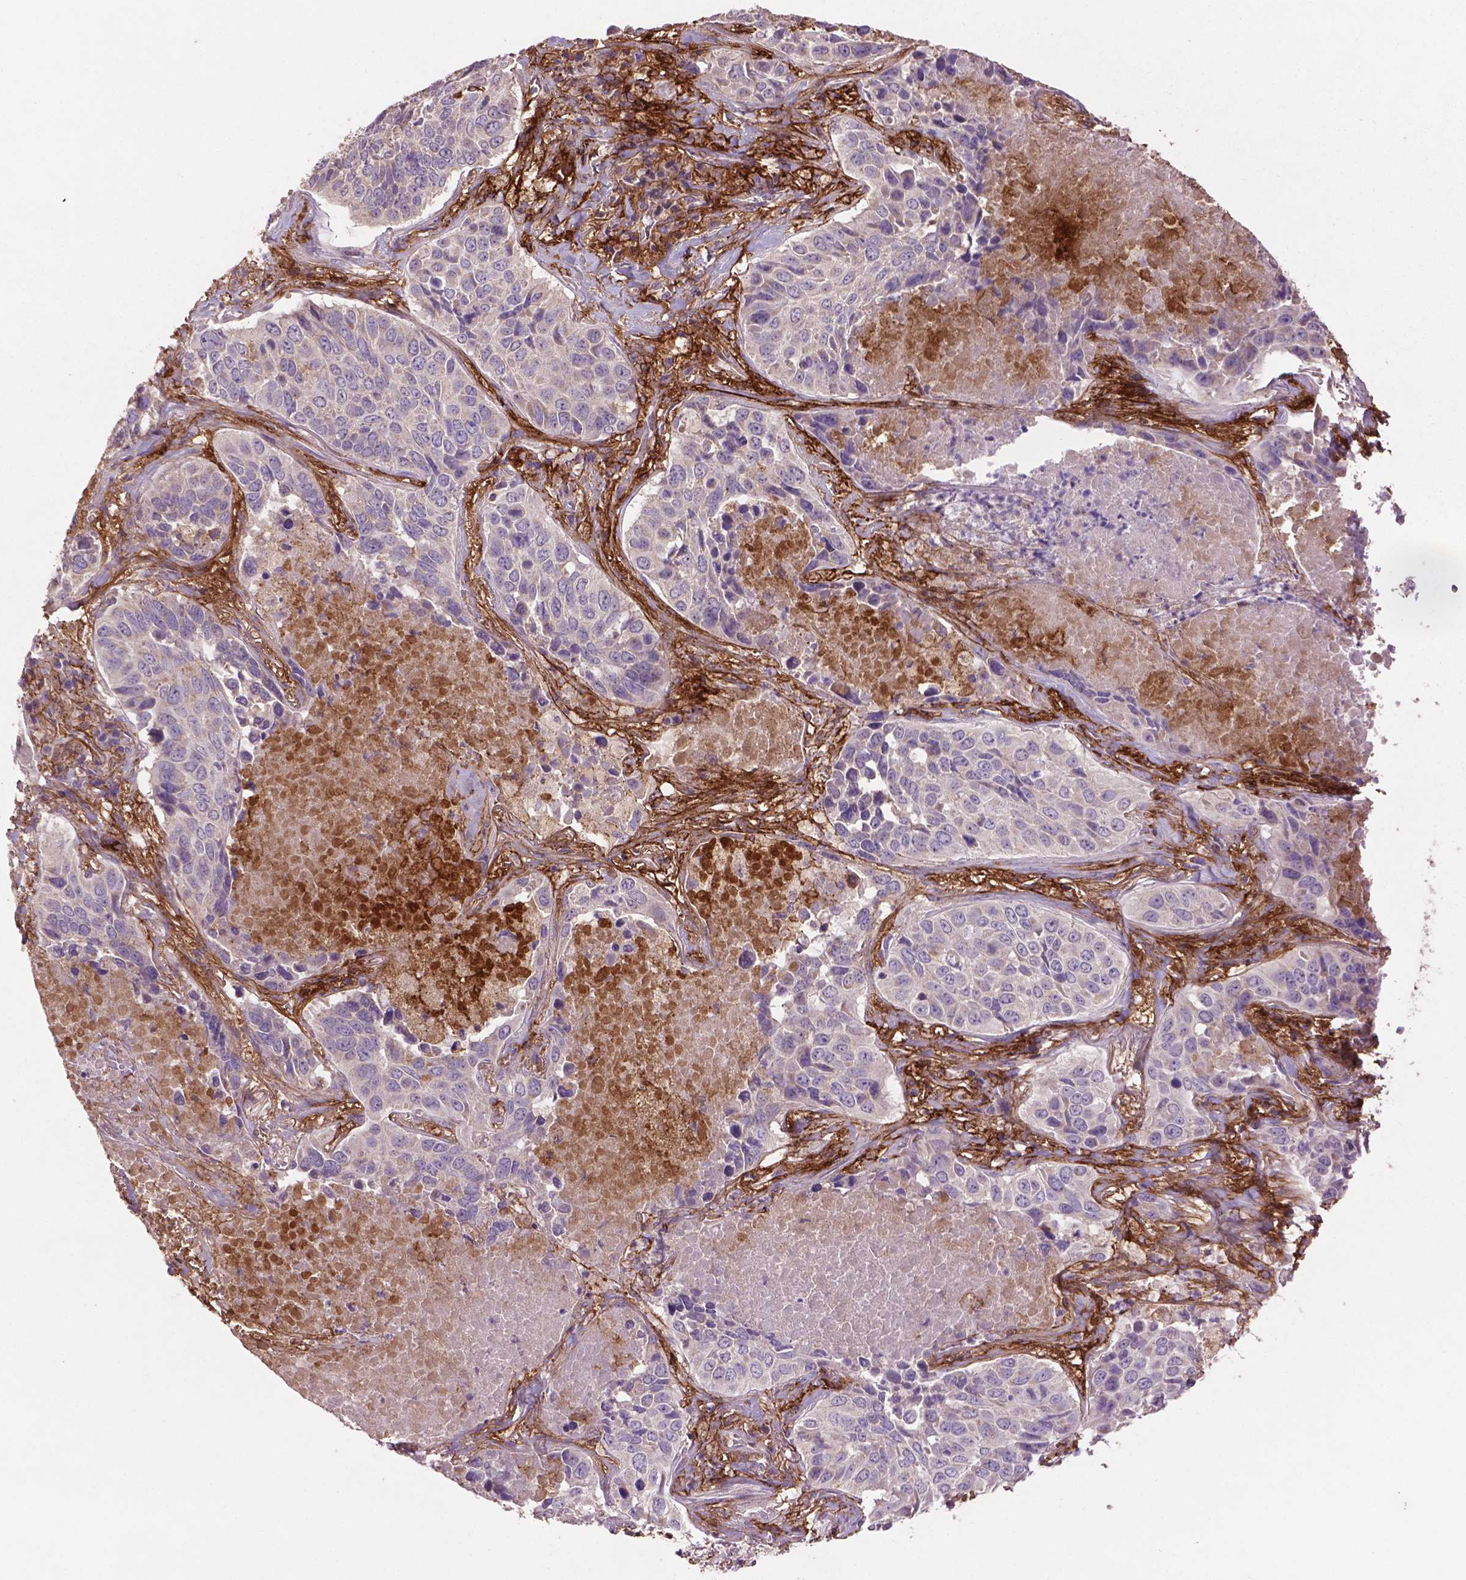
{"staining": {"intensity": "negative", "quantity": "none", "location": "none"}, "tissue": "lung cancer", "cell_type": "Tumor cells", "image_type": "cancer", "snomed": [{"axis": "morphology", "description": "Normal tissue, NOS"}, {"axis": "morphology", "description": "Squamous cell carcinoma, NOS"}, {"axis": "topography", "description": "Bronchus"}, {"axis": "topography", "description": "Lung"}], "caption": "Immunohistochemistry image of neoplastic tissue: lung squamous cell carcinoma stained with DAB (3,3'-diaminobenzidine) exhibits no significant protein expression in tumor cells.", "gene": "LRRC3C", "patient": {"sex": "male", "age": 64}}